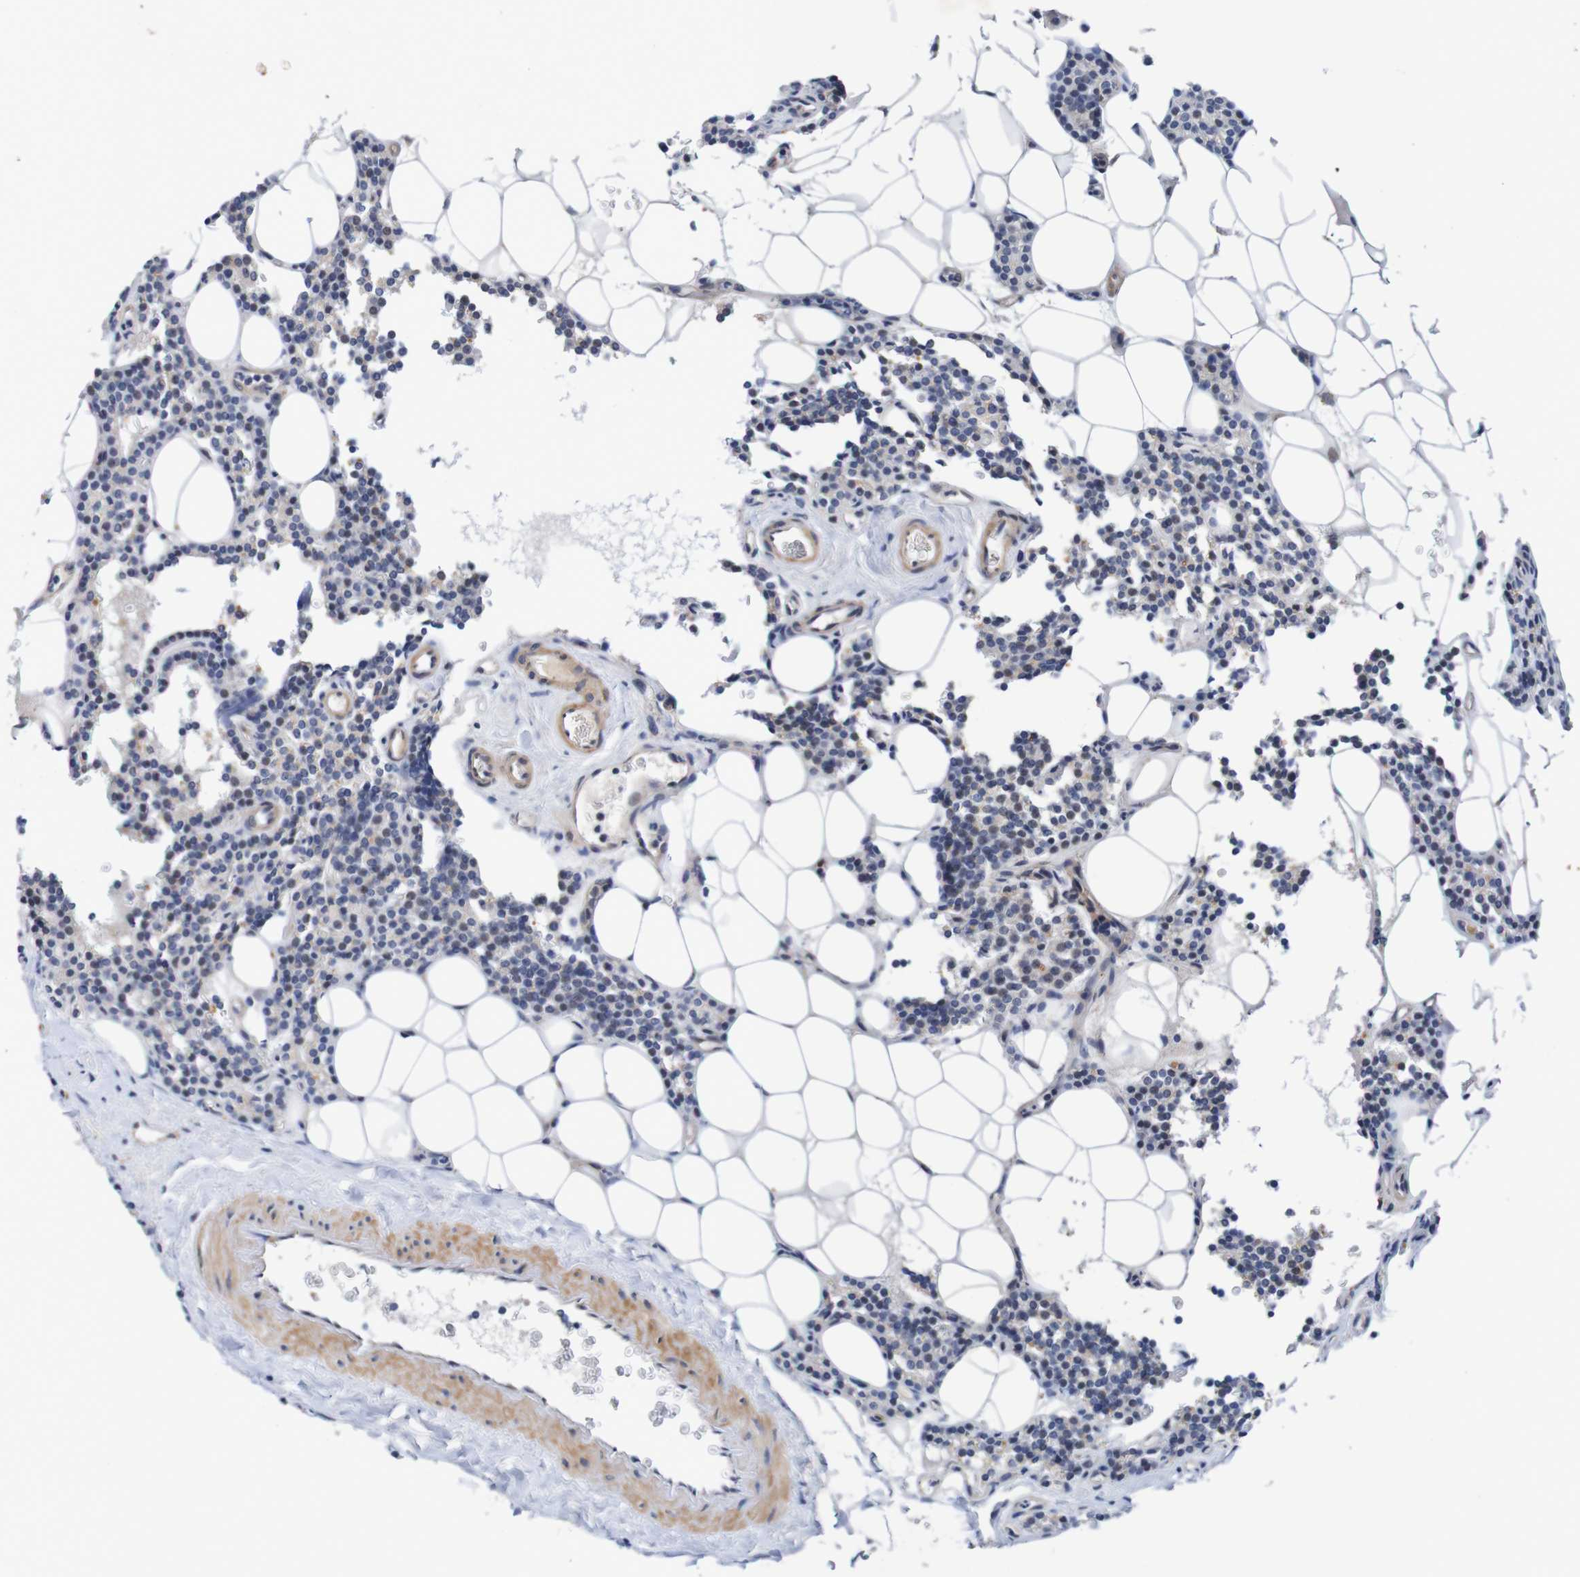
{"staining": {"intensity": "weak", "quantity": "<25%", "location": "cytoplasmic/membranous"}, "tissue": "parathyroid gland", "cell_type": "Glandular cells", "image_type": "normal", "snomed": [{"axis": "morphology", "description": "Normal tissue, NOS"}, {"axis": "morphology", "description": "Adenoma, NOS"}, {"axis": "topography", "description": "Parathyroid gland"}], "caption": "High power microscopy micrograph of an IHC histopathology image of normal parathyroid gland, revealing no significant positivity in glandular cells.", "gene": "CPED1", "patient": {"sex": "female", "age": 51}}